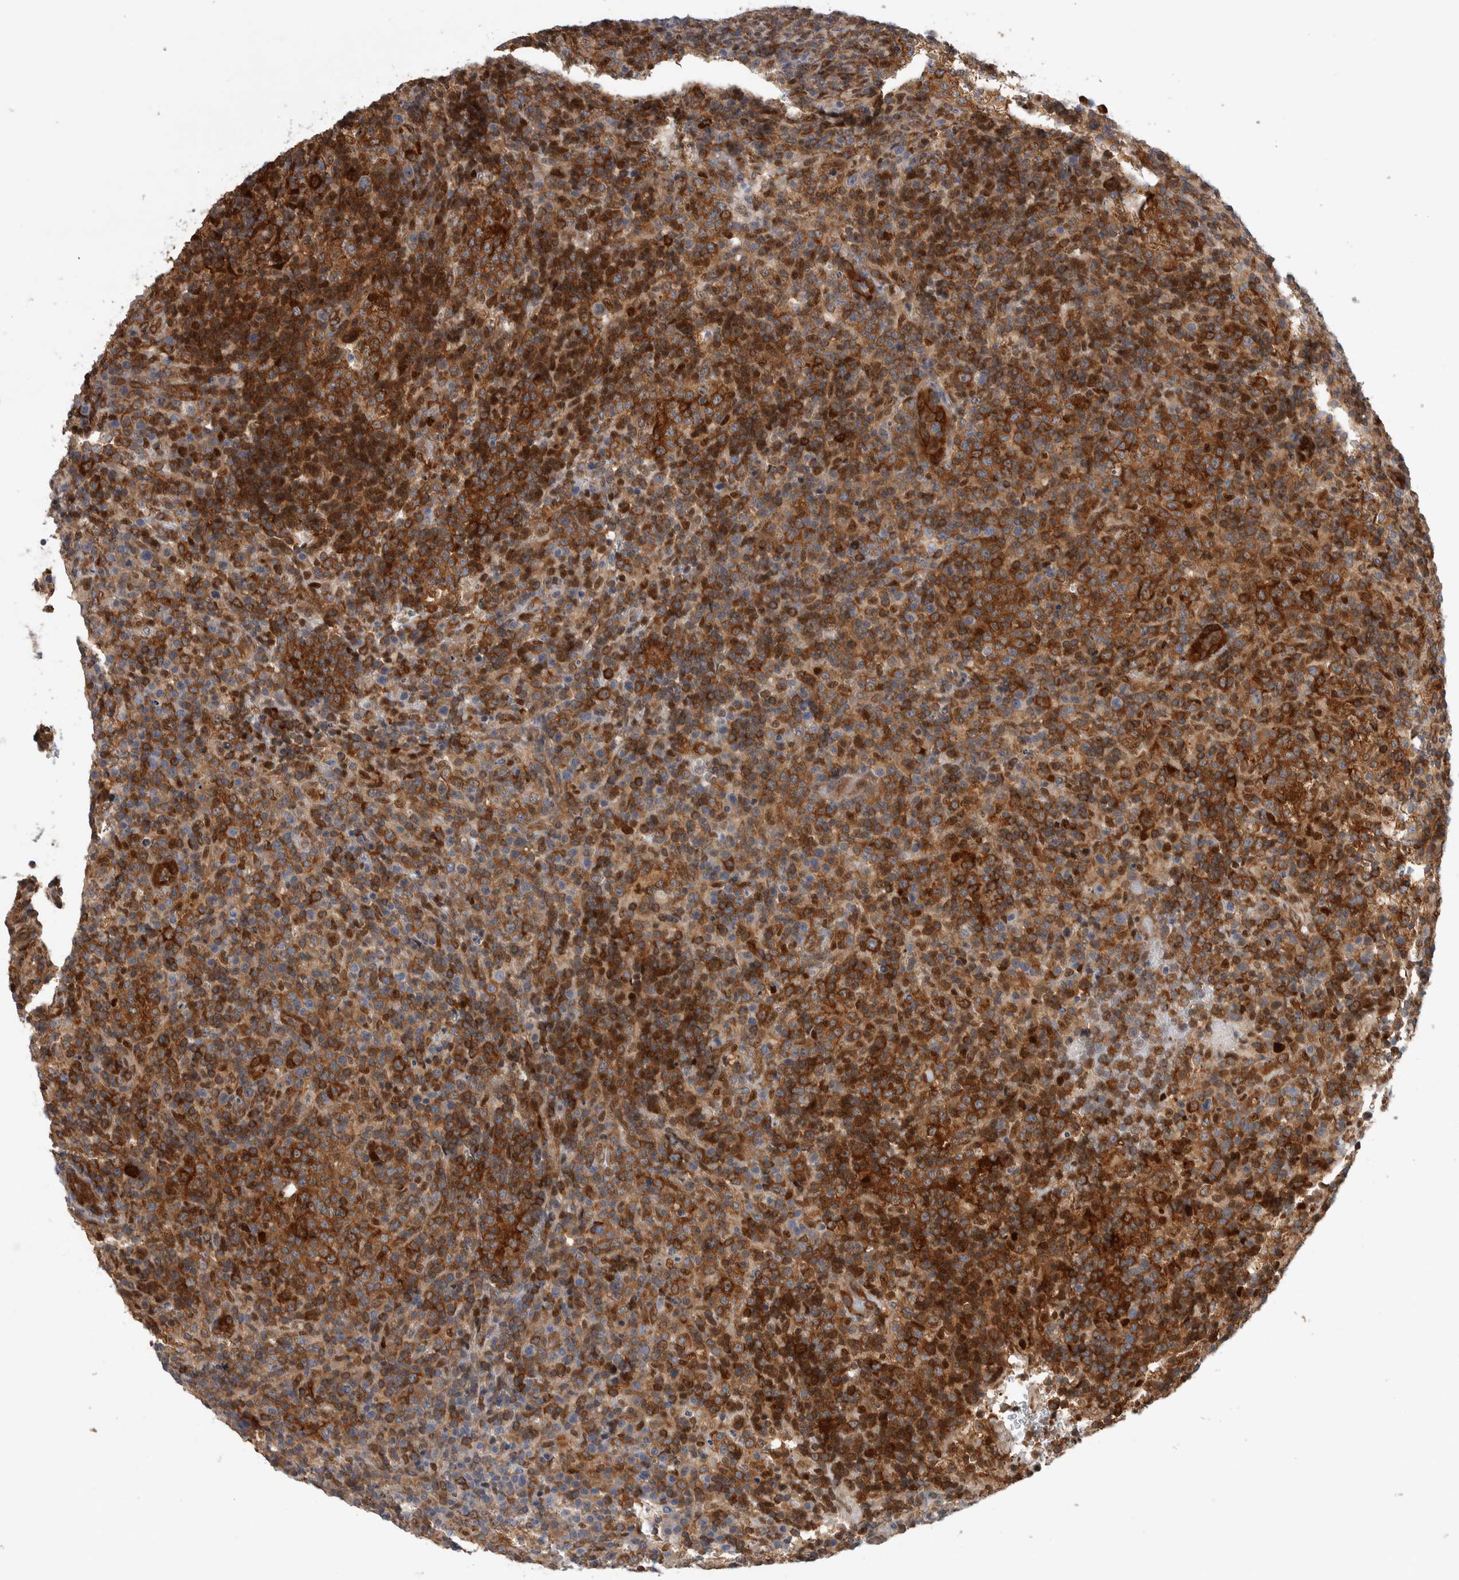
{"staining": {"intensity": "strong", "quantity": ">75%", "location": "cytoplasmic/membranous"}, "tissue": "lymphoma", "cell_type": "Tumor cells", "image_type": "cancer", "snomed": [{"axis": "morphology", "description": "Malignant lymphoma, non-Hodgkin's type, High grade"}, {"axis": "topography", "description": "Lymph node"}], "caption": "This is a micrograph of IHC staining of malignant lymphoma, non-Hodgkin's type (high-grade), which shows strong expression in the cytoplasmic/membranous of tumor cells.", "gene": "NFKB2", "patient": {"sex": "female", "age": 76}}